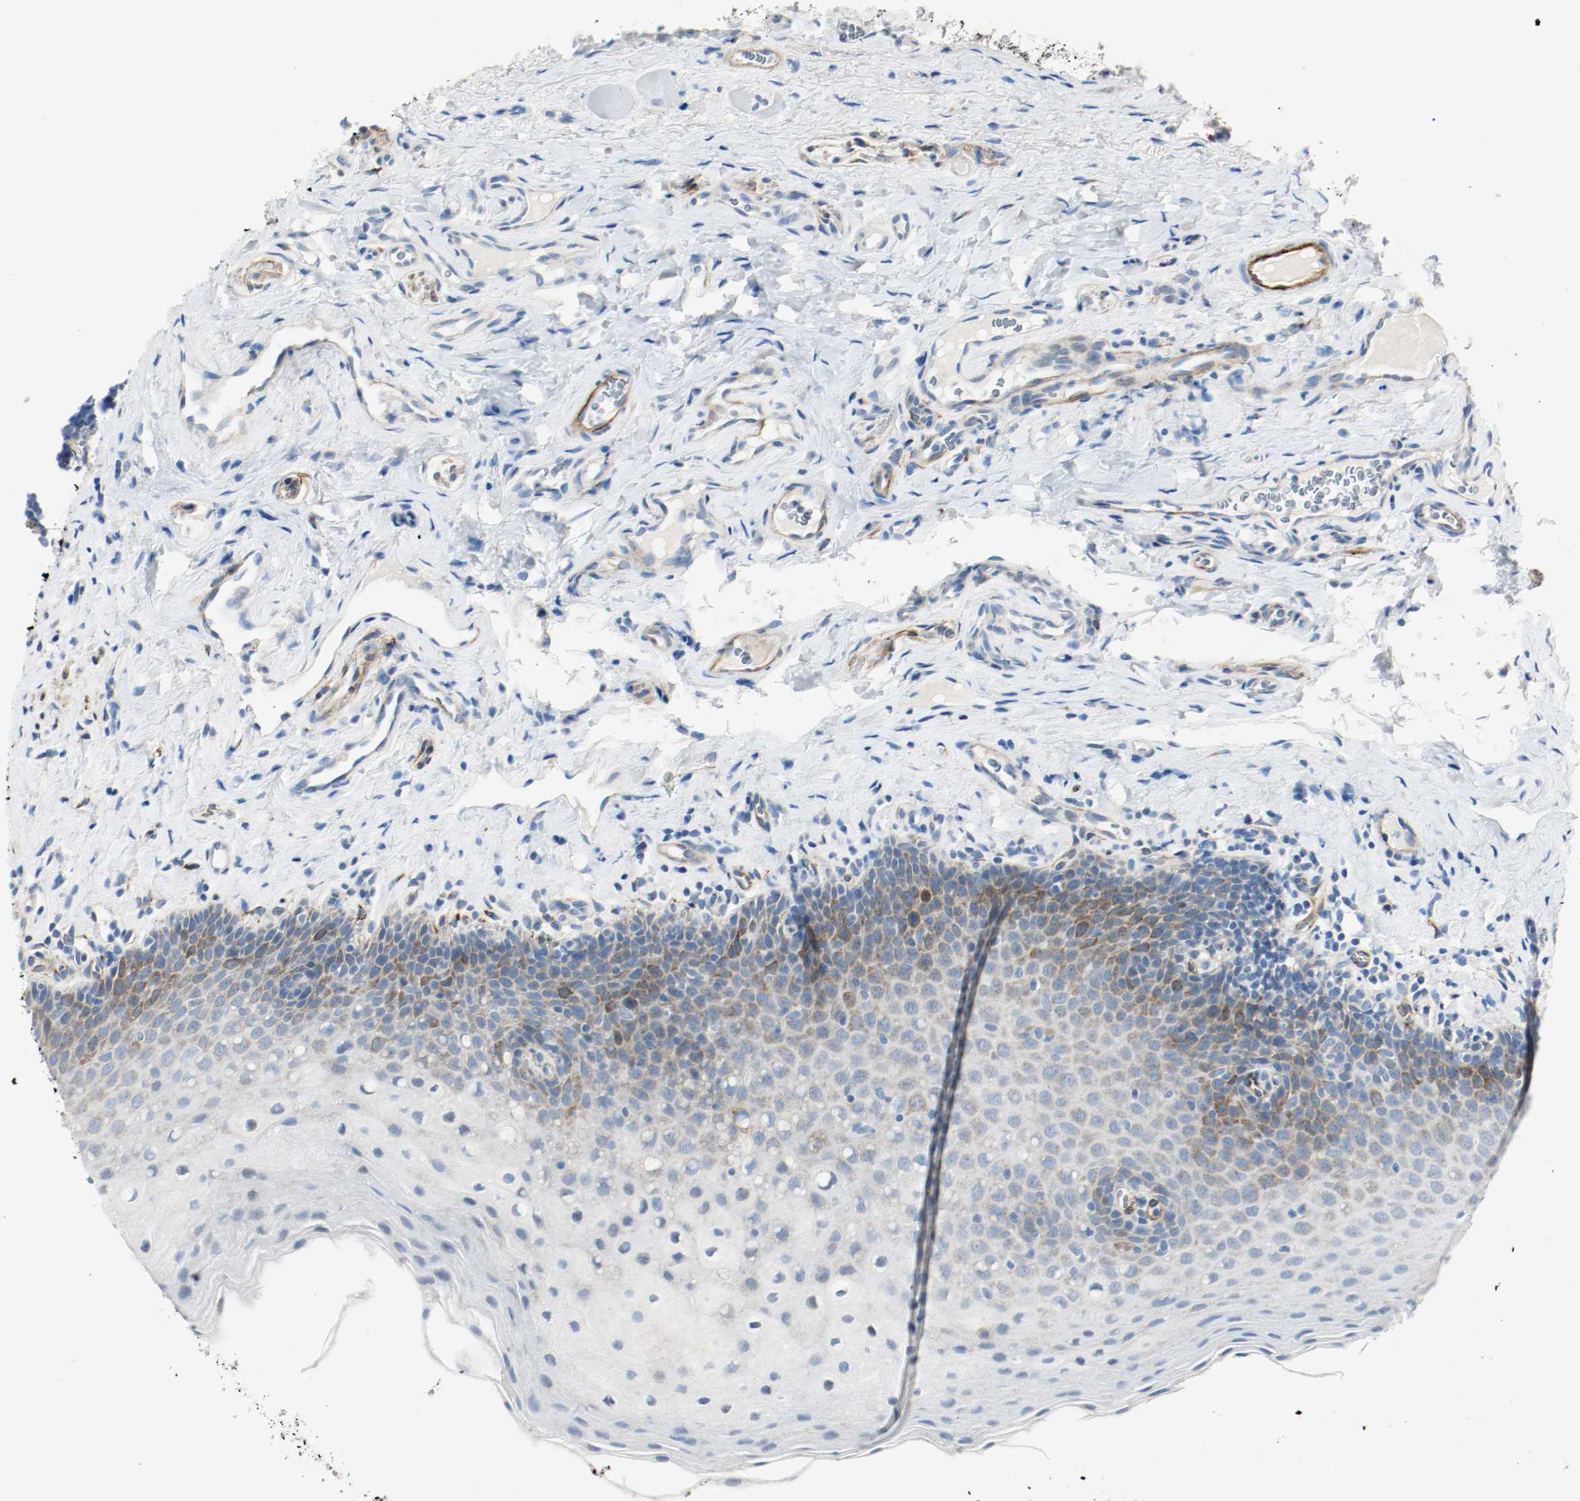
{"staining": {"intensity": "moderate", "quantity": "<25%", "location": "cytoplasmic/membranous"}, "tissue": "oral mucosa", "cell_type": "Squamous epithelial cells", "image_type": "normal", "snomed": [{"axis": "morphology", "description": "Normal tissue, NOS"}, {"axis": "topography", "description": "Oral tissue"}], "caption": "A micrograph showing moderate cytoplasmic/membranous expression in about <25% of squamous epithelial cells in benign oral mucosa, as visualized by brown immunohistochemical staining.", "gene": "LAMB1", "patient": {"sex": "male", "age": 20}}